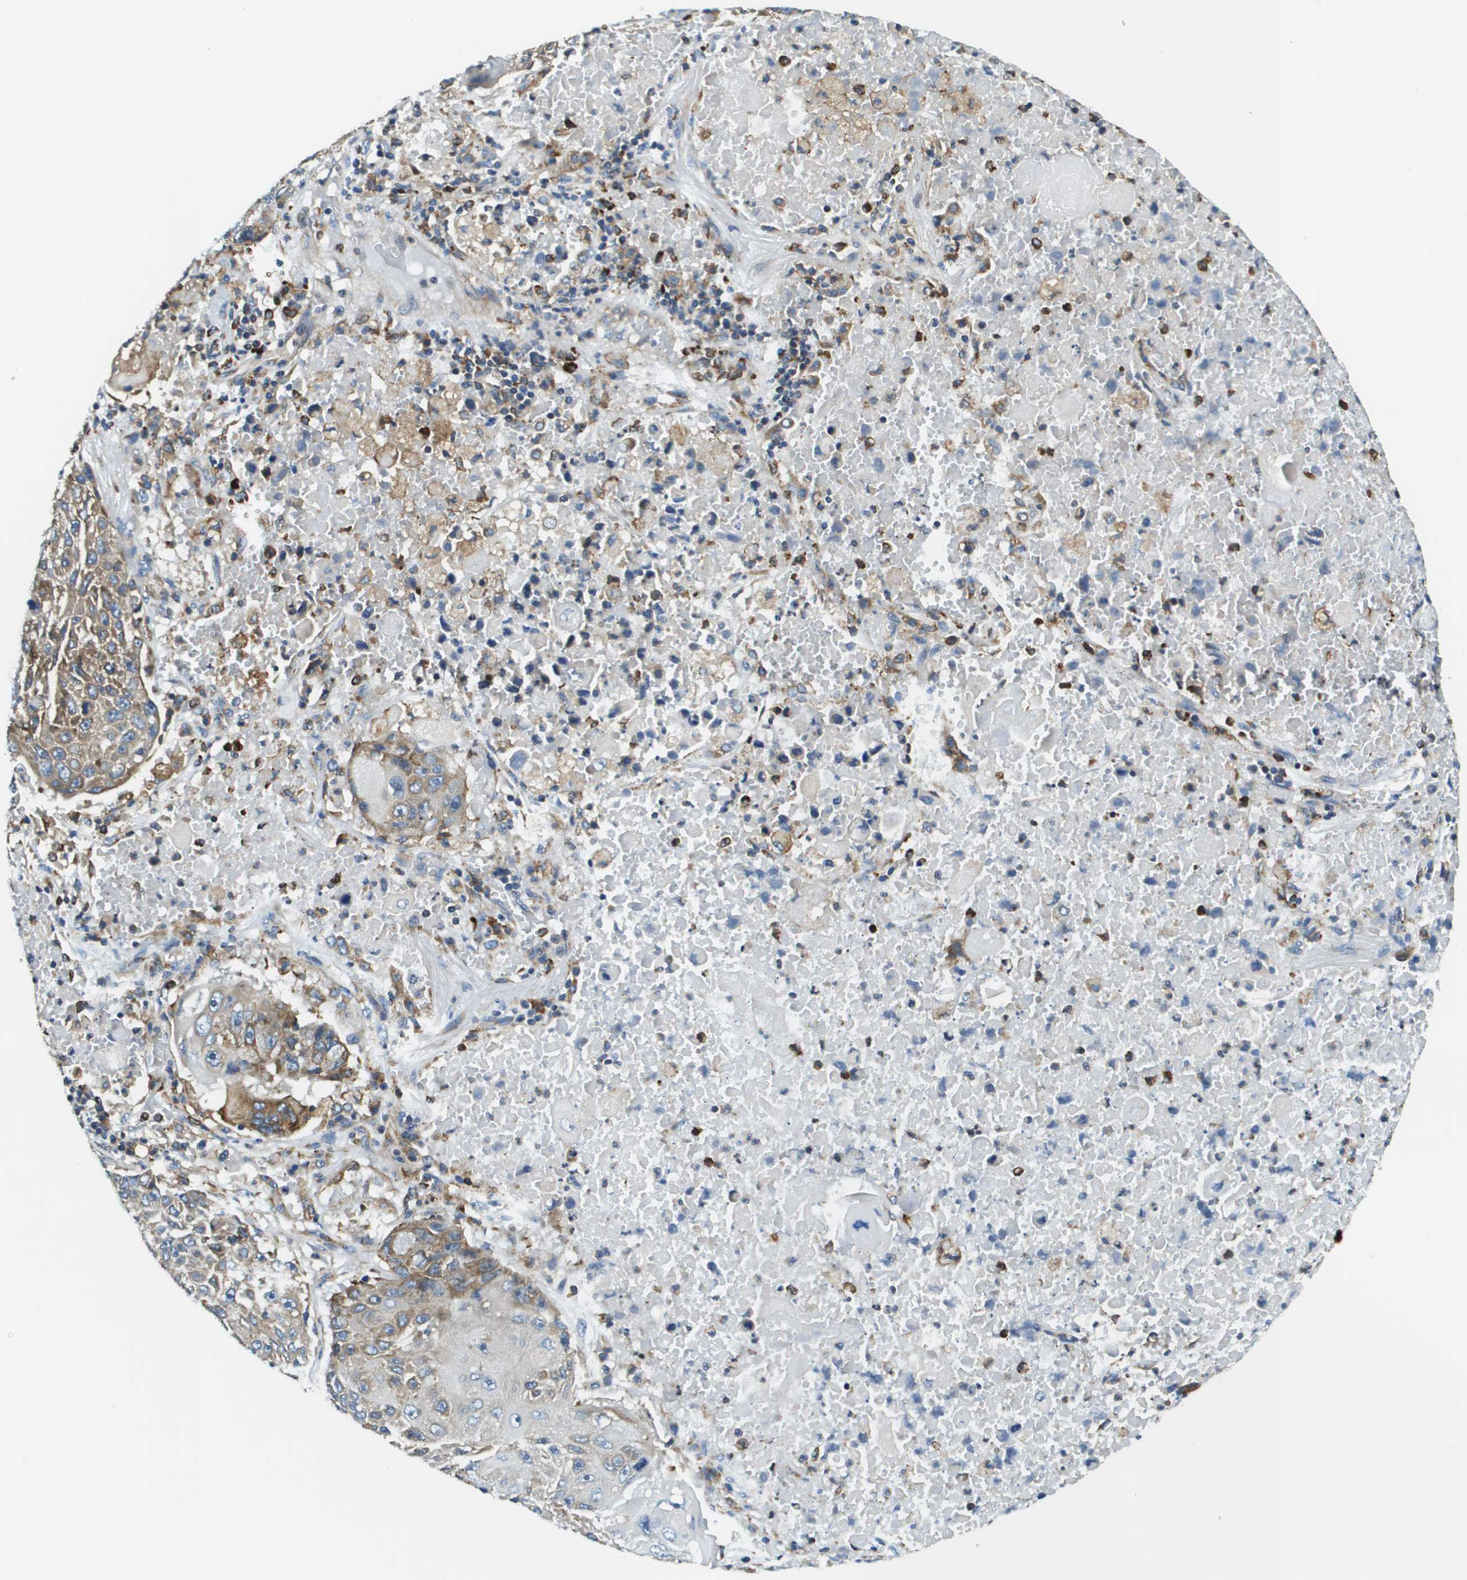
{"staining": {"intensity": "moderate", "quantity": "<25%", "location": "cytoplasmic/membranous"}, "tissue": "lung cancer", "cell_type": "Tumor cells", "image_type": "cancer", "snomed": [{"axis": "morphology", "description": "Squamous cell carcinoma, NOS"}, {"axis": "topography", "description": "Lung"}], "caption": "A high-resolution image shows immunohistochemistry (IHC) staining of lung cancer, which exhibits moderate cytoplasmic/membranous staining in about <25% of tumor cells. The protein is shown in brown color, while the nuclei are stained blue.", "gene": "CNPY3", "patient": {"sex": "male", "age": 61}}